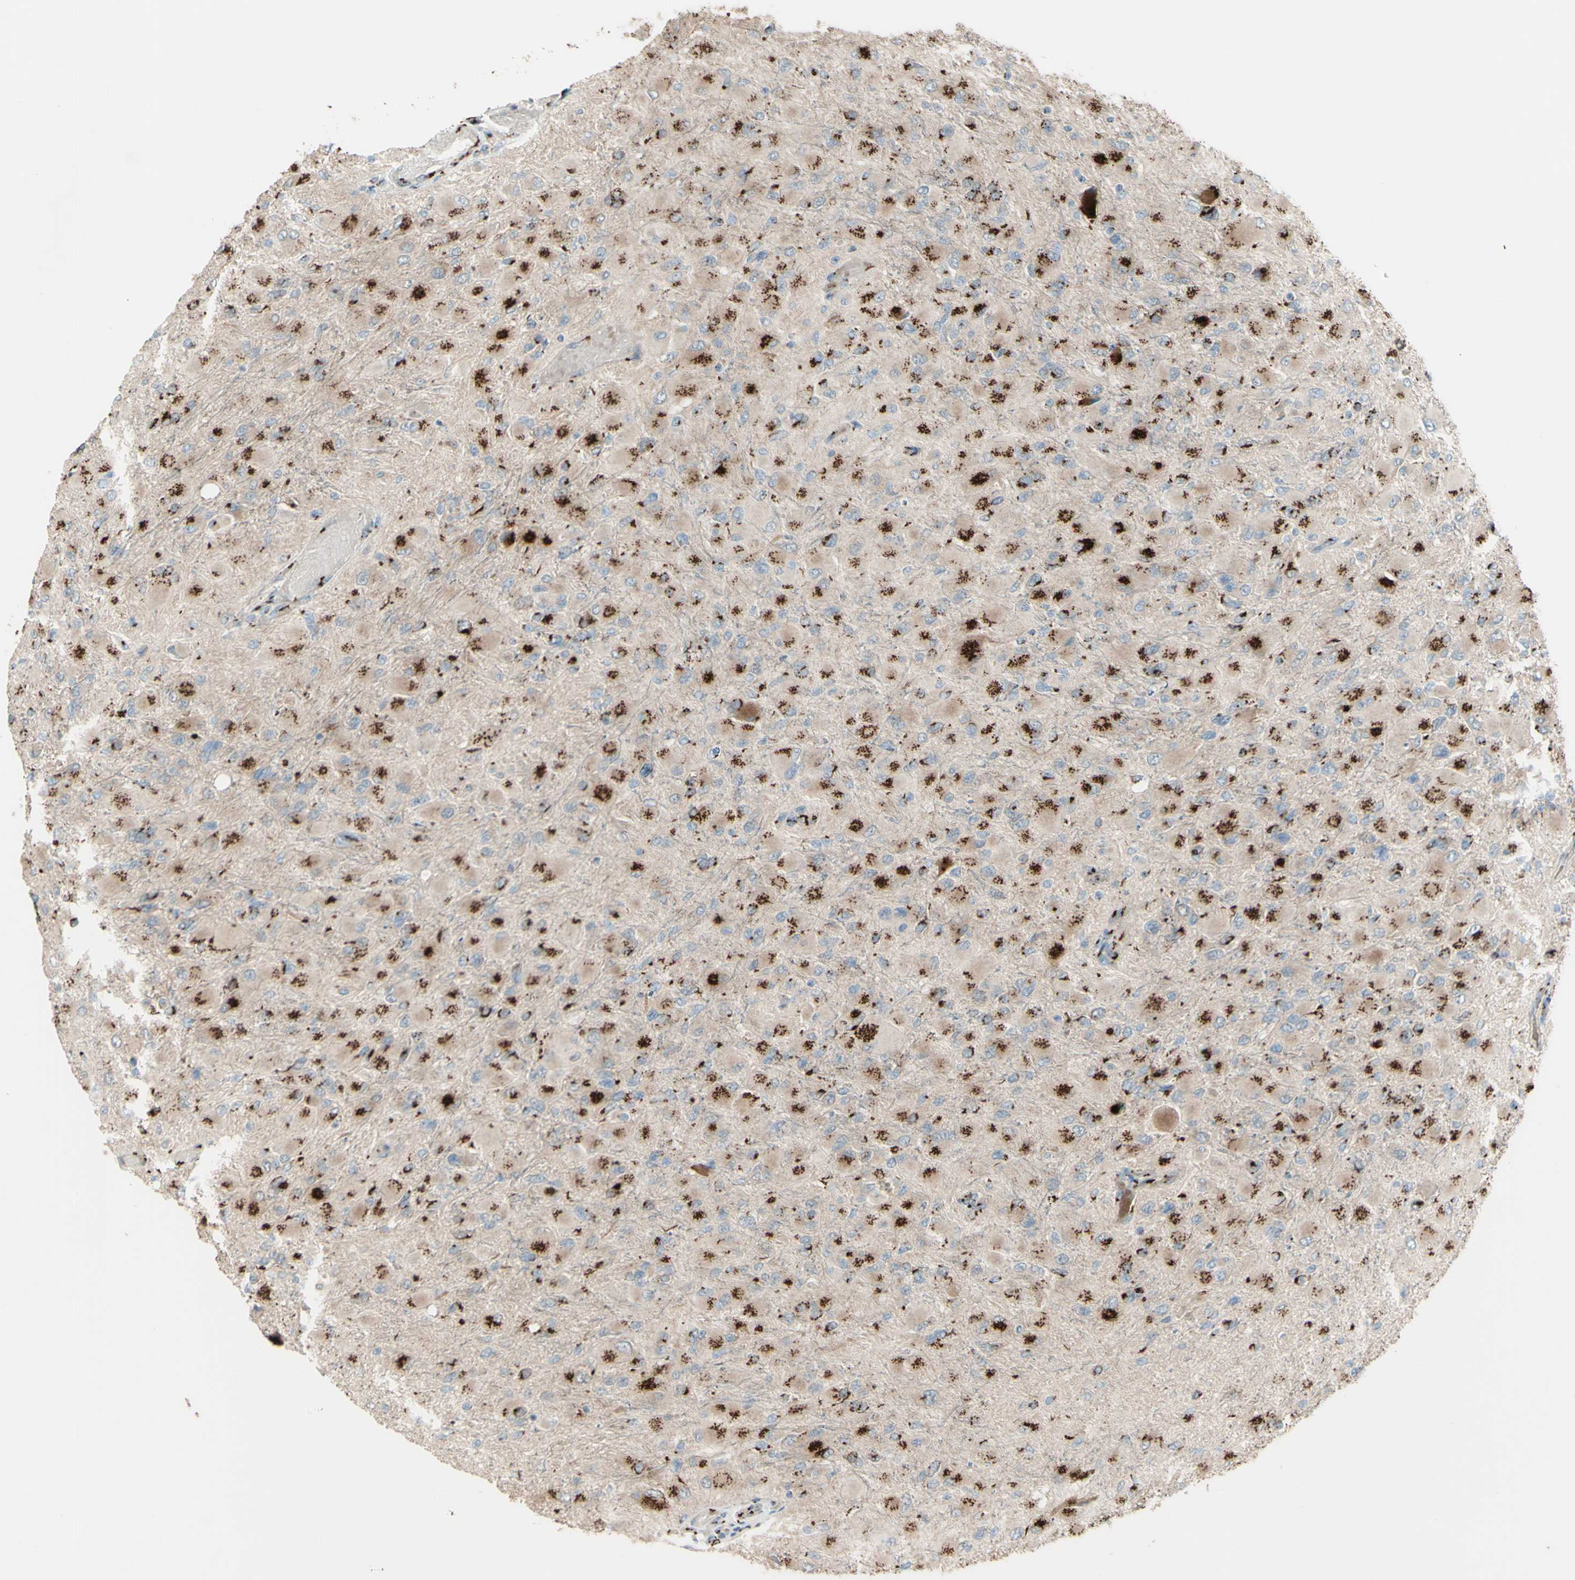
{"staining": {"intensity": "moderate", "quantity": ">75%", "location": "cytoplasmic/membranous"}, "tissue": "glioma", "cell_type": "Tumor cells", "image_type": "cancer", "snomed": [{"axis": "morphology", "description": "Glioma, malignant, High grade"}, {"axis": "topography", "description": "Cerebral cortex"}], "caption": "Glioma tissue exhibits moderate cytoplasmic/membranous expression in approximately >75% of tumor cells, visualized by immunohistochemistry.", "gene": "BPNT2", "patient": {"sex": "female", "age": 36}}